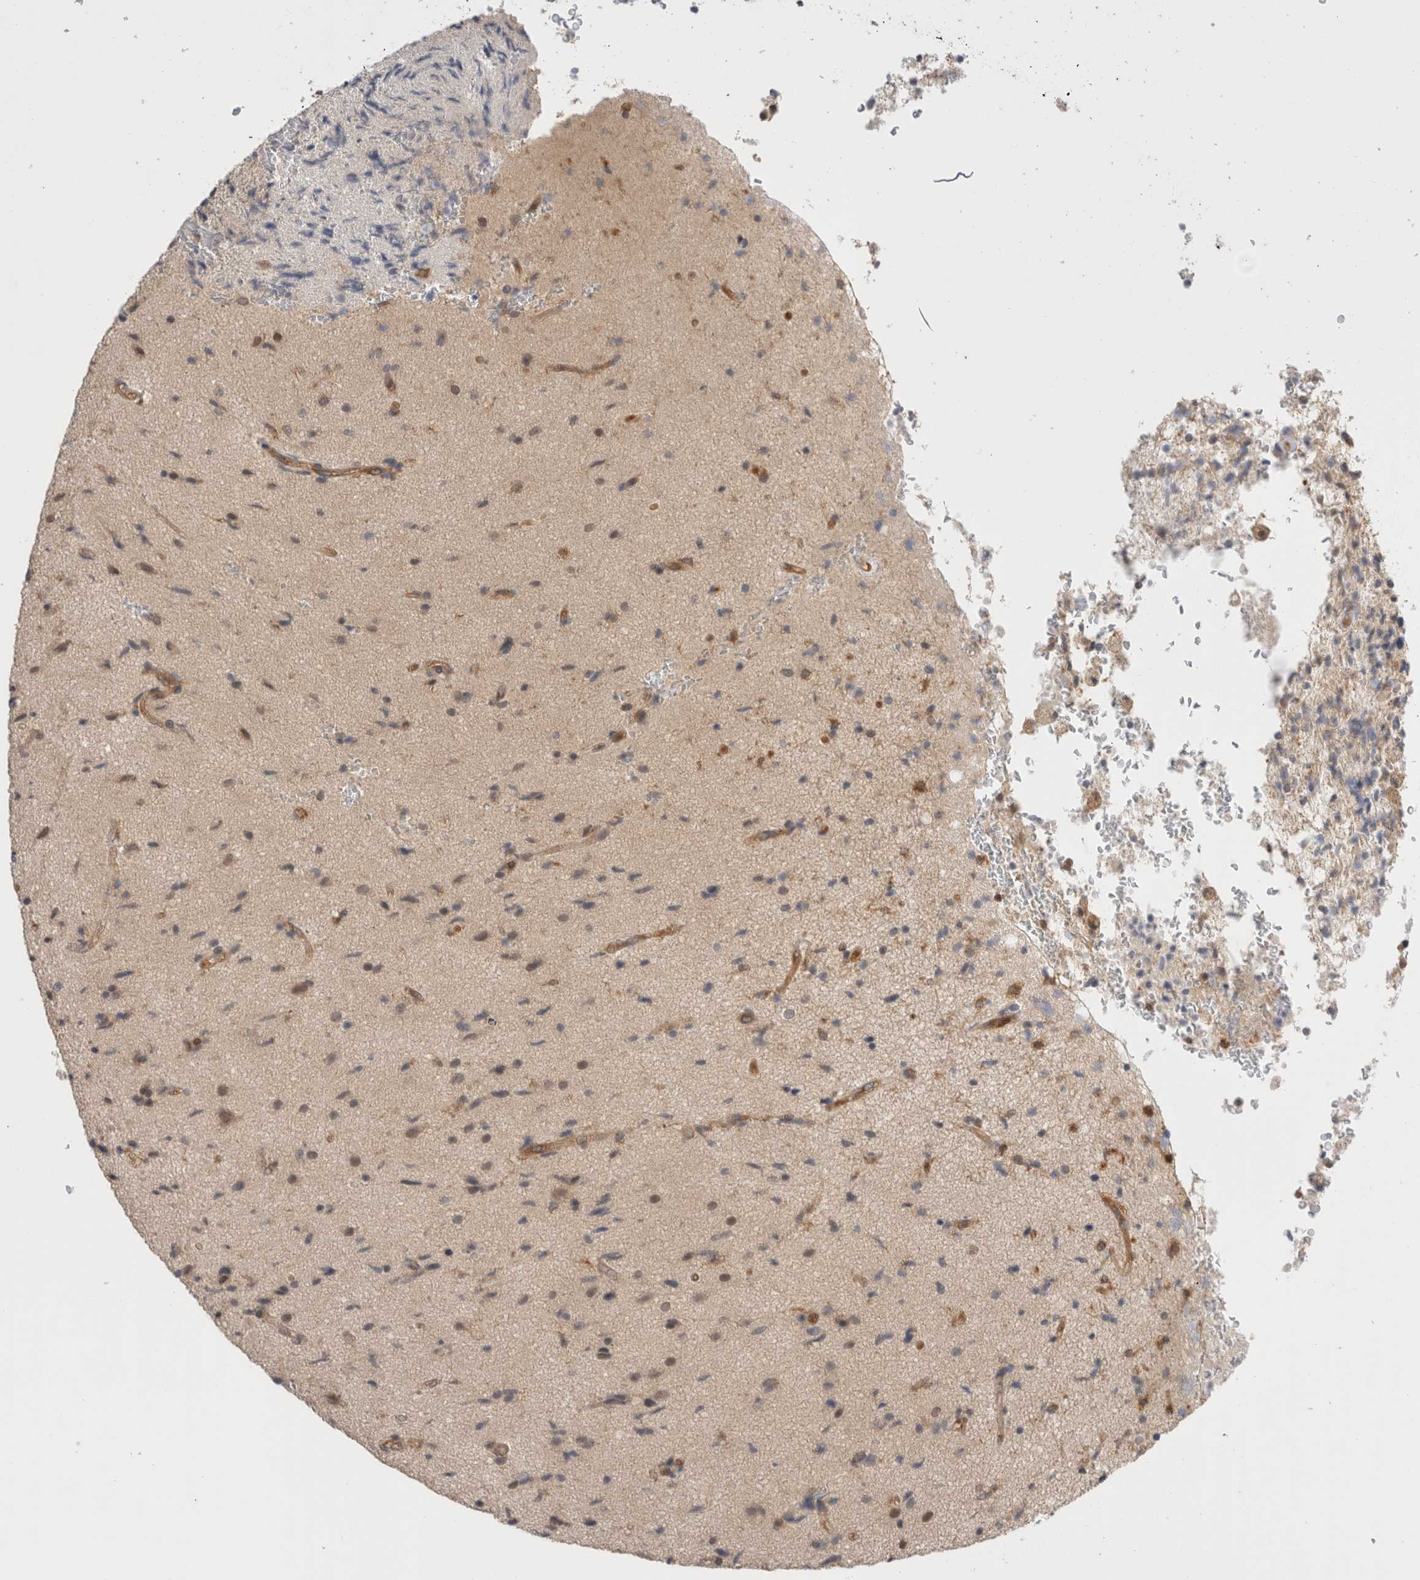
{"staining": {"intensity": "negative", "quantity": "none", "location": "none"}, "tissue": "glioma", "cell_type": "Tumor cells", "image_type": "cancer", "snomed": [{"axis": "morphology", "description": "Glioma, malignant, High grade"}, {"axis": "topography", "description": "Brain"}], "caption": "DAB immunohistochemical staining of human glioma demonstrates no significant expression in tumor cells. (Brightfield microscopy of DAB immunohistochemistry (IHC) at high magnification).", "gene": "NFKB1", "patient": {"sex": "male", "age": 72}}